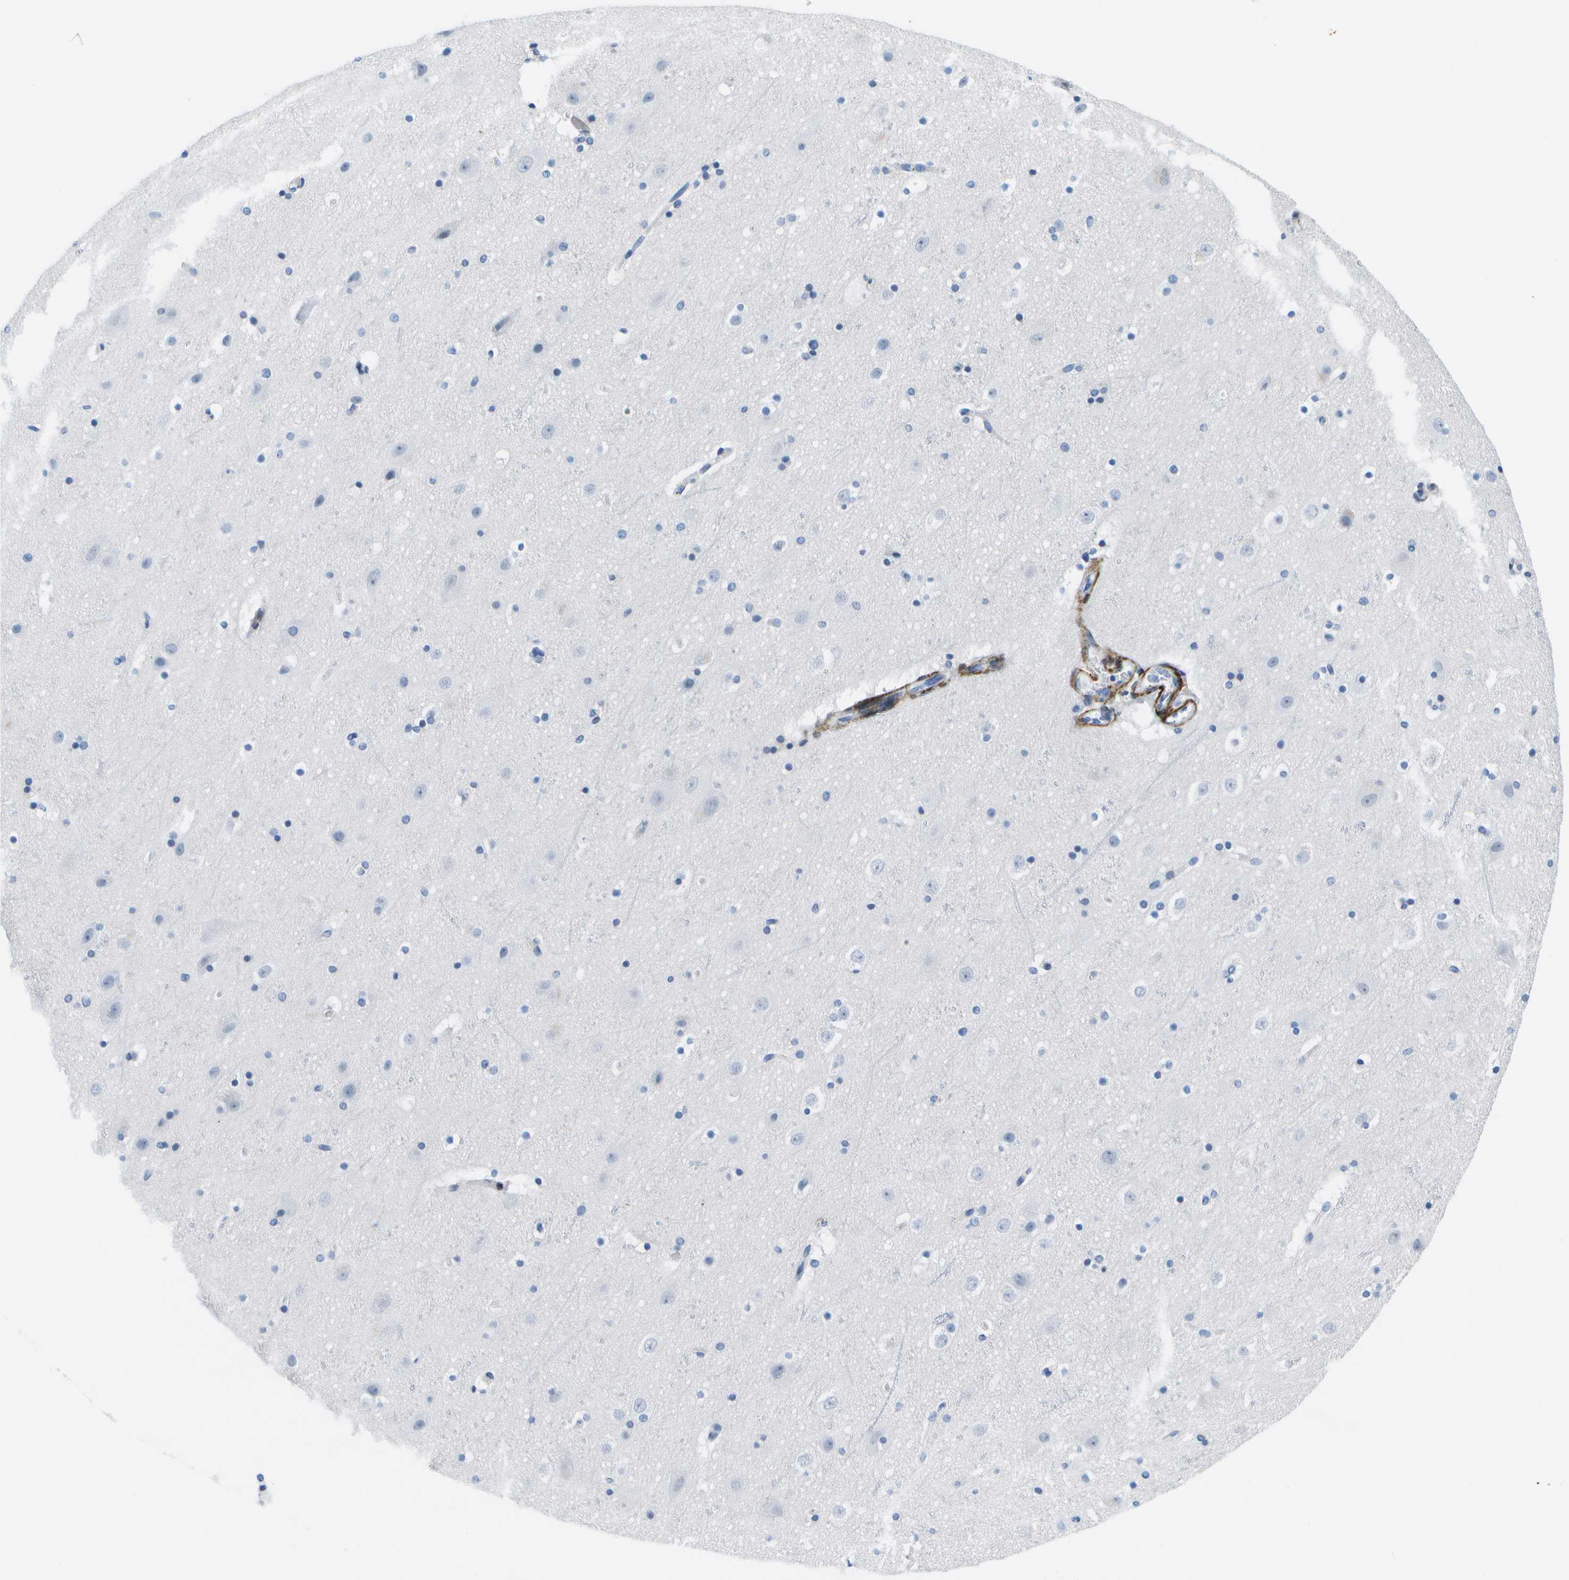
{"staining": {"intensity": "strong", "quantity": "<25%", "location": "cytoplasmic/membranous"}, "tissue": "cerebral cortex", "cell_type": "Endothelial cells", "image_type": "normal", "snomed": [{"axis": "morphology", "description": "Normal tissue, NOS"}, {"axis": "topography", "description": "Cerebral cortex"}], "caption": "Immunohistochemical staining of normal human cerebral cortex displays medium levels of strong cytoplasmic/membranous expression in about <25% of endothelial cells. (Brightfield microscopy of DAB IHC at high magnification).", "gene": "ADGRG6", "patient": {"sex": "male", "age": 45}}